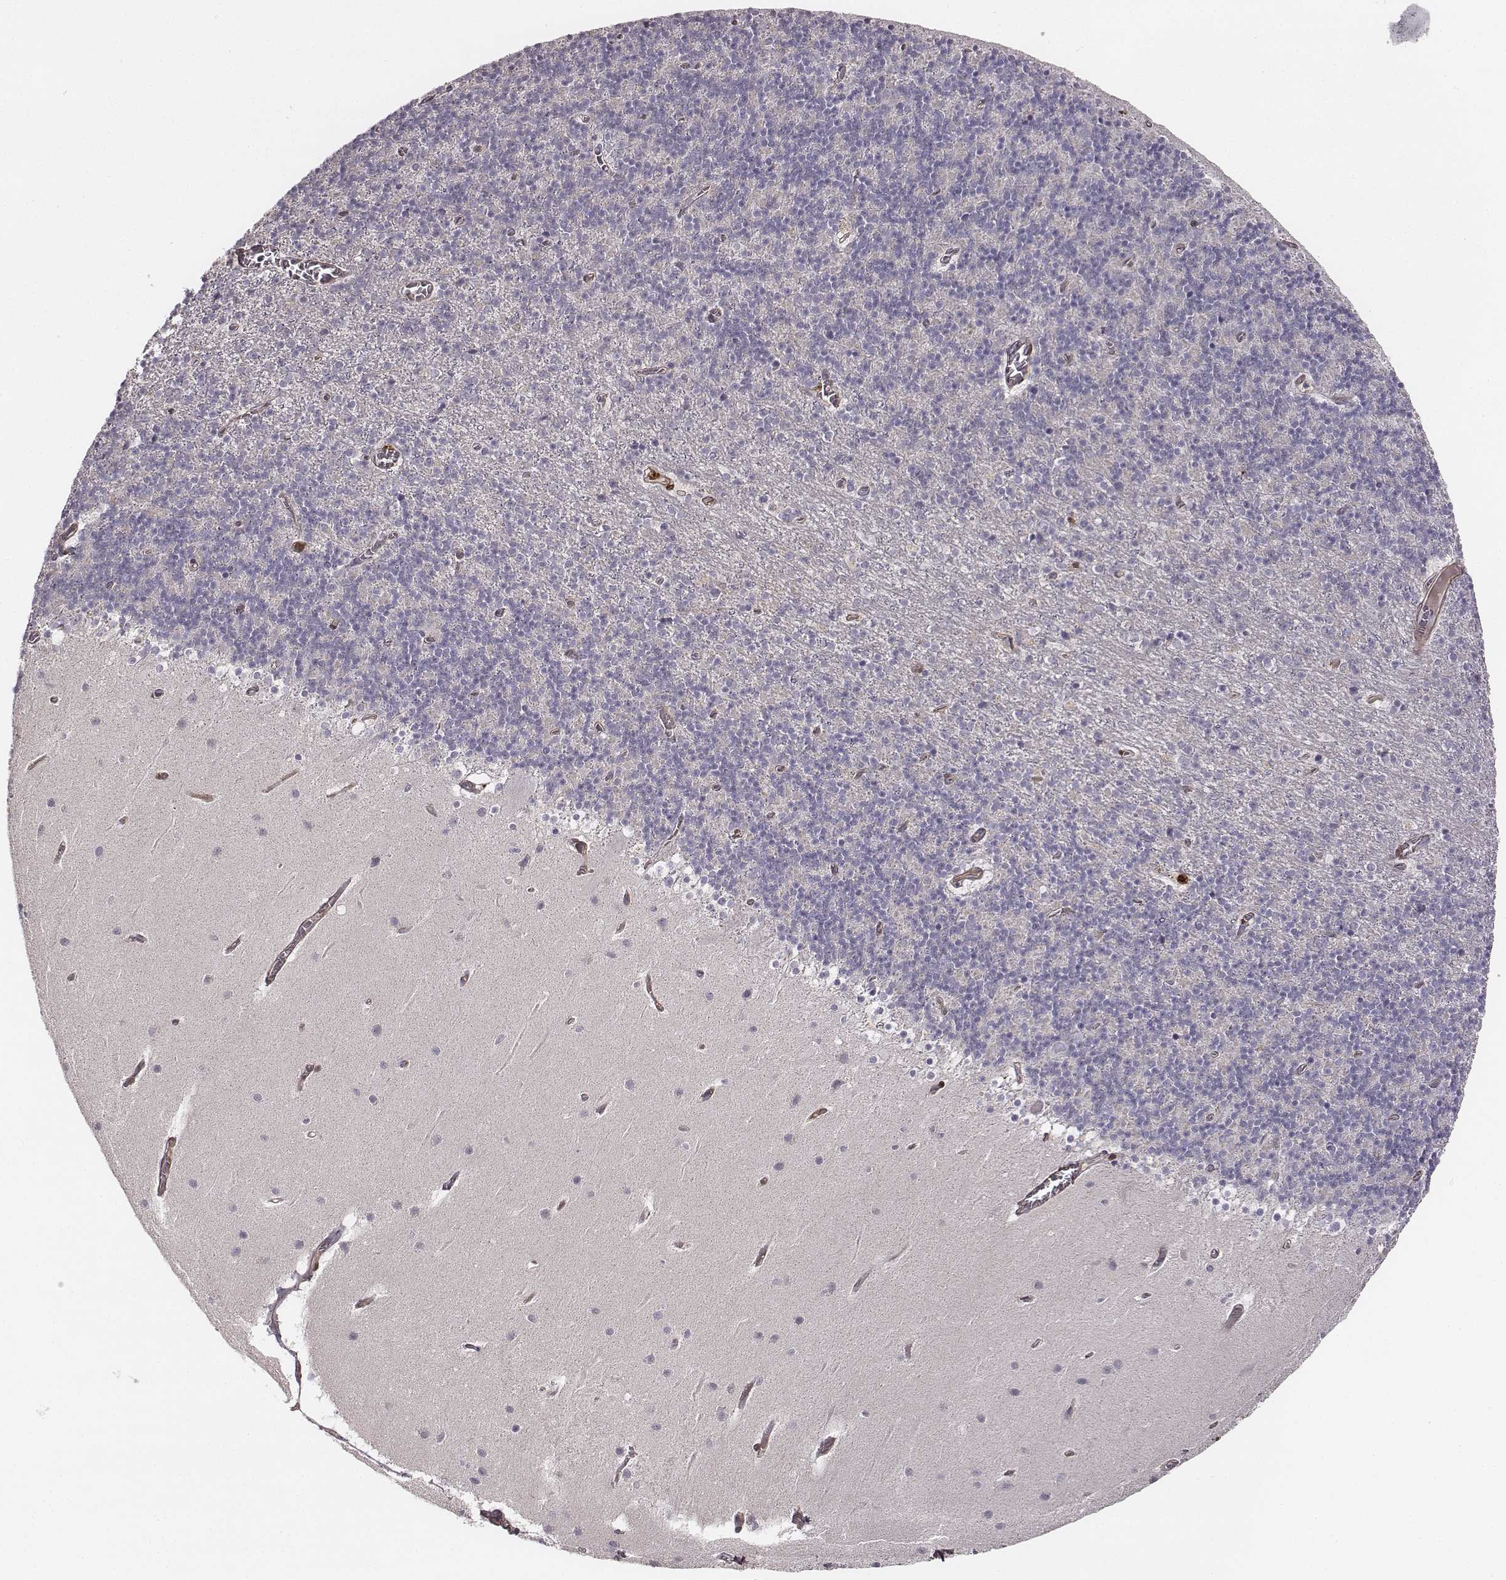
{"staining": {"intensity": "negative", "quantity": "none", "location": "none"}, "tissue": "cerebellum", "cell_type": "Cells in granular layer", "image_type": "normal", "snomed": [{"axis": "morphology", "description": "Normal tissue, NOS"}, {"axis": "topography", "description": "Cerebellum"}], "caption": "This histopathology image is of unremarkable cerebellum stained with immunohistochemistry (IHC) to label a protein in brown with the nuclei are counter-stained blue. There is no expression in cells in granular layer. The staining is performed using DAB (3,3'-diaminobenzidine) brown chromogen with nuclei counter-stained in using hematoxylin.", "gene": "ZYX", "patient": {"sex": "male", "age": 70}}